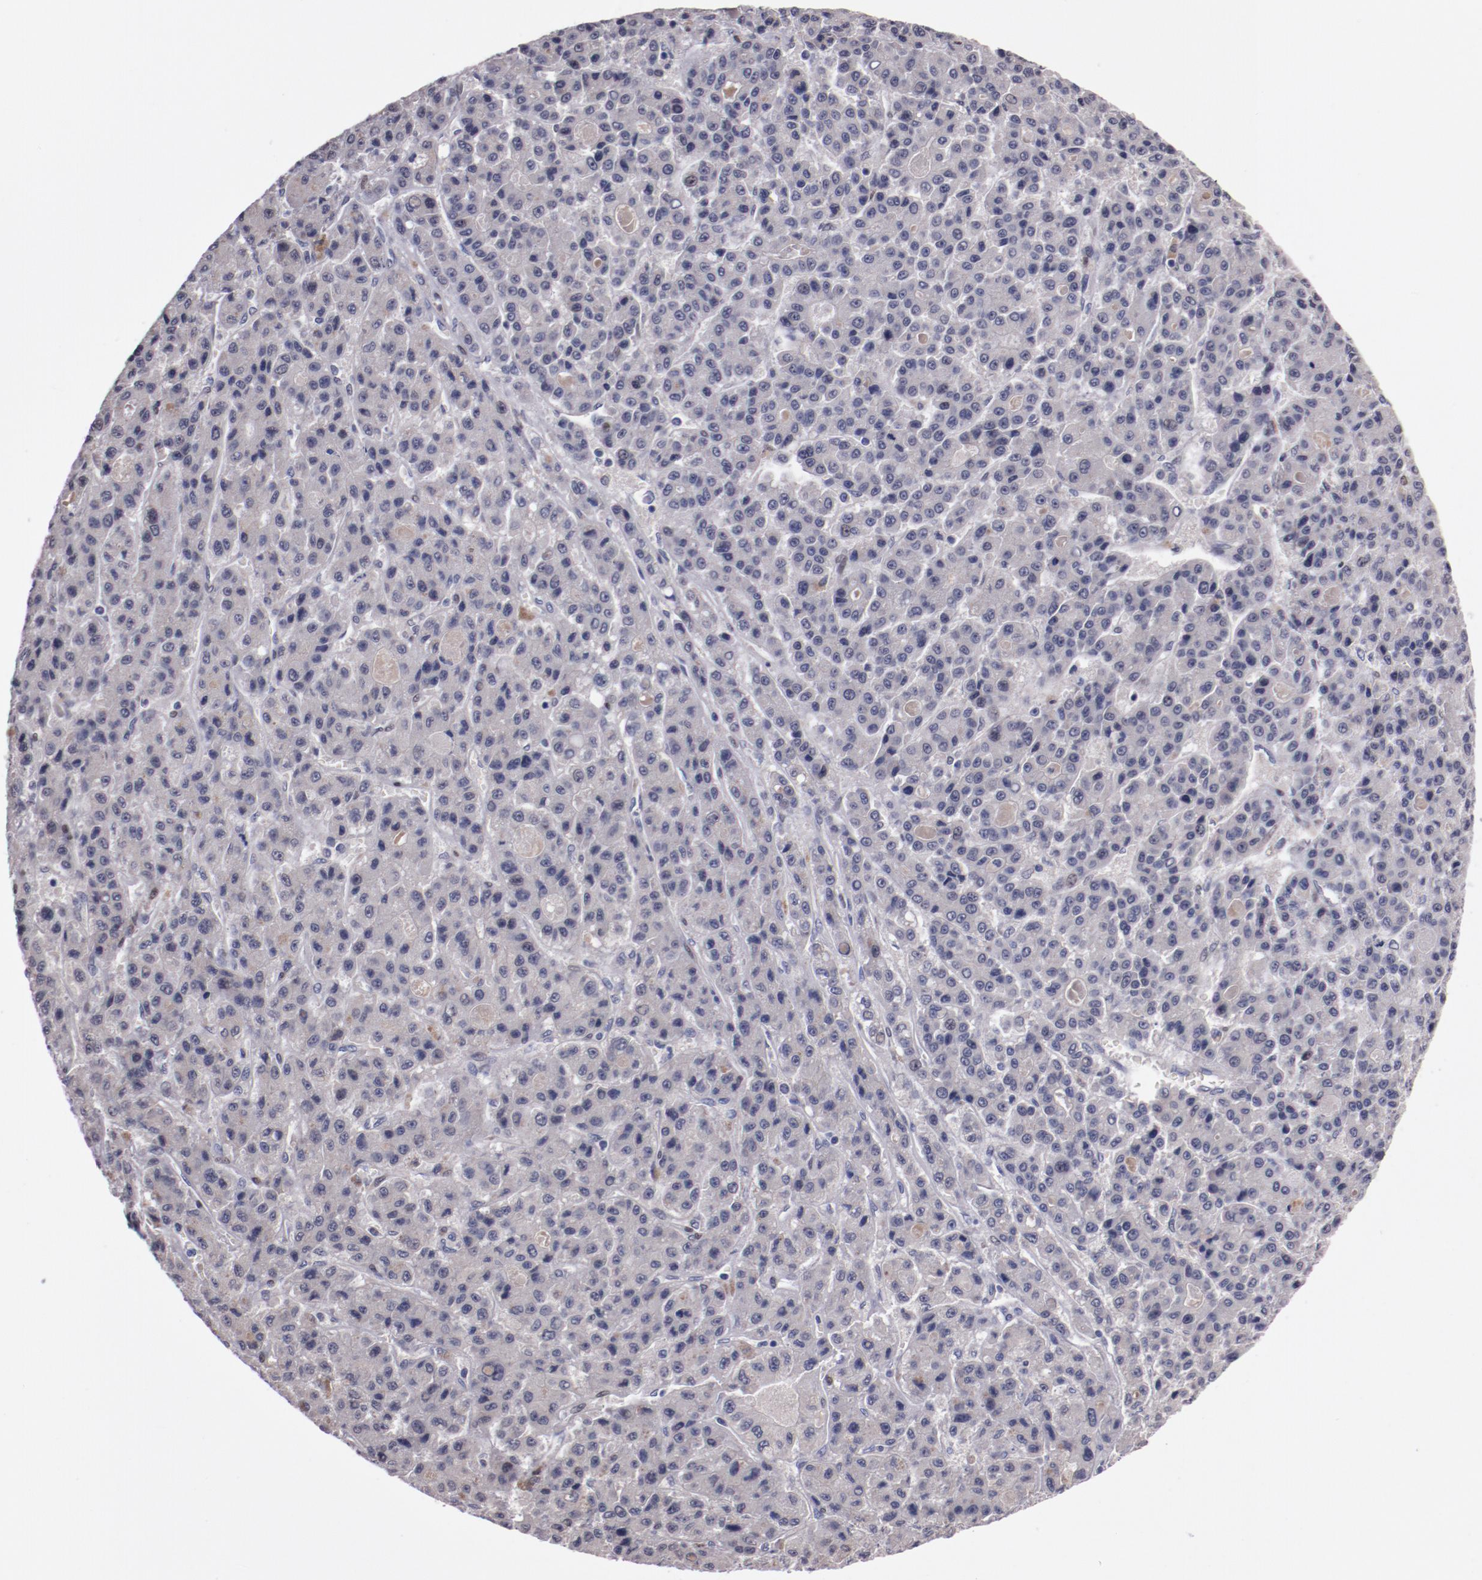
{"staining": {"intensity": "weak", "quantity": ">75%", "location": "cytoplasmic/membranous"}, "tissue": "liver cancer", "cell_type": "Tumor cells", "image_type": "cancer", "snomed": [{"axis": "morphology", "description": "Carcinoma, Hepatocellular, NOS"}, {"axis": "topography", "description": "Liver"}], "caption": "Hepatocellular carcinoma (liver) stained with a brown dye displays weak cytoplasmic/membranous positive expression in approximately >75% of tumor cells.", "gene": "FAM81A", "patient": {"sex": "male", "age": 70}}